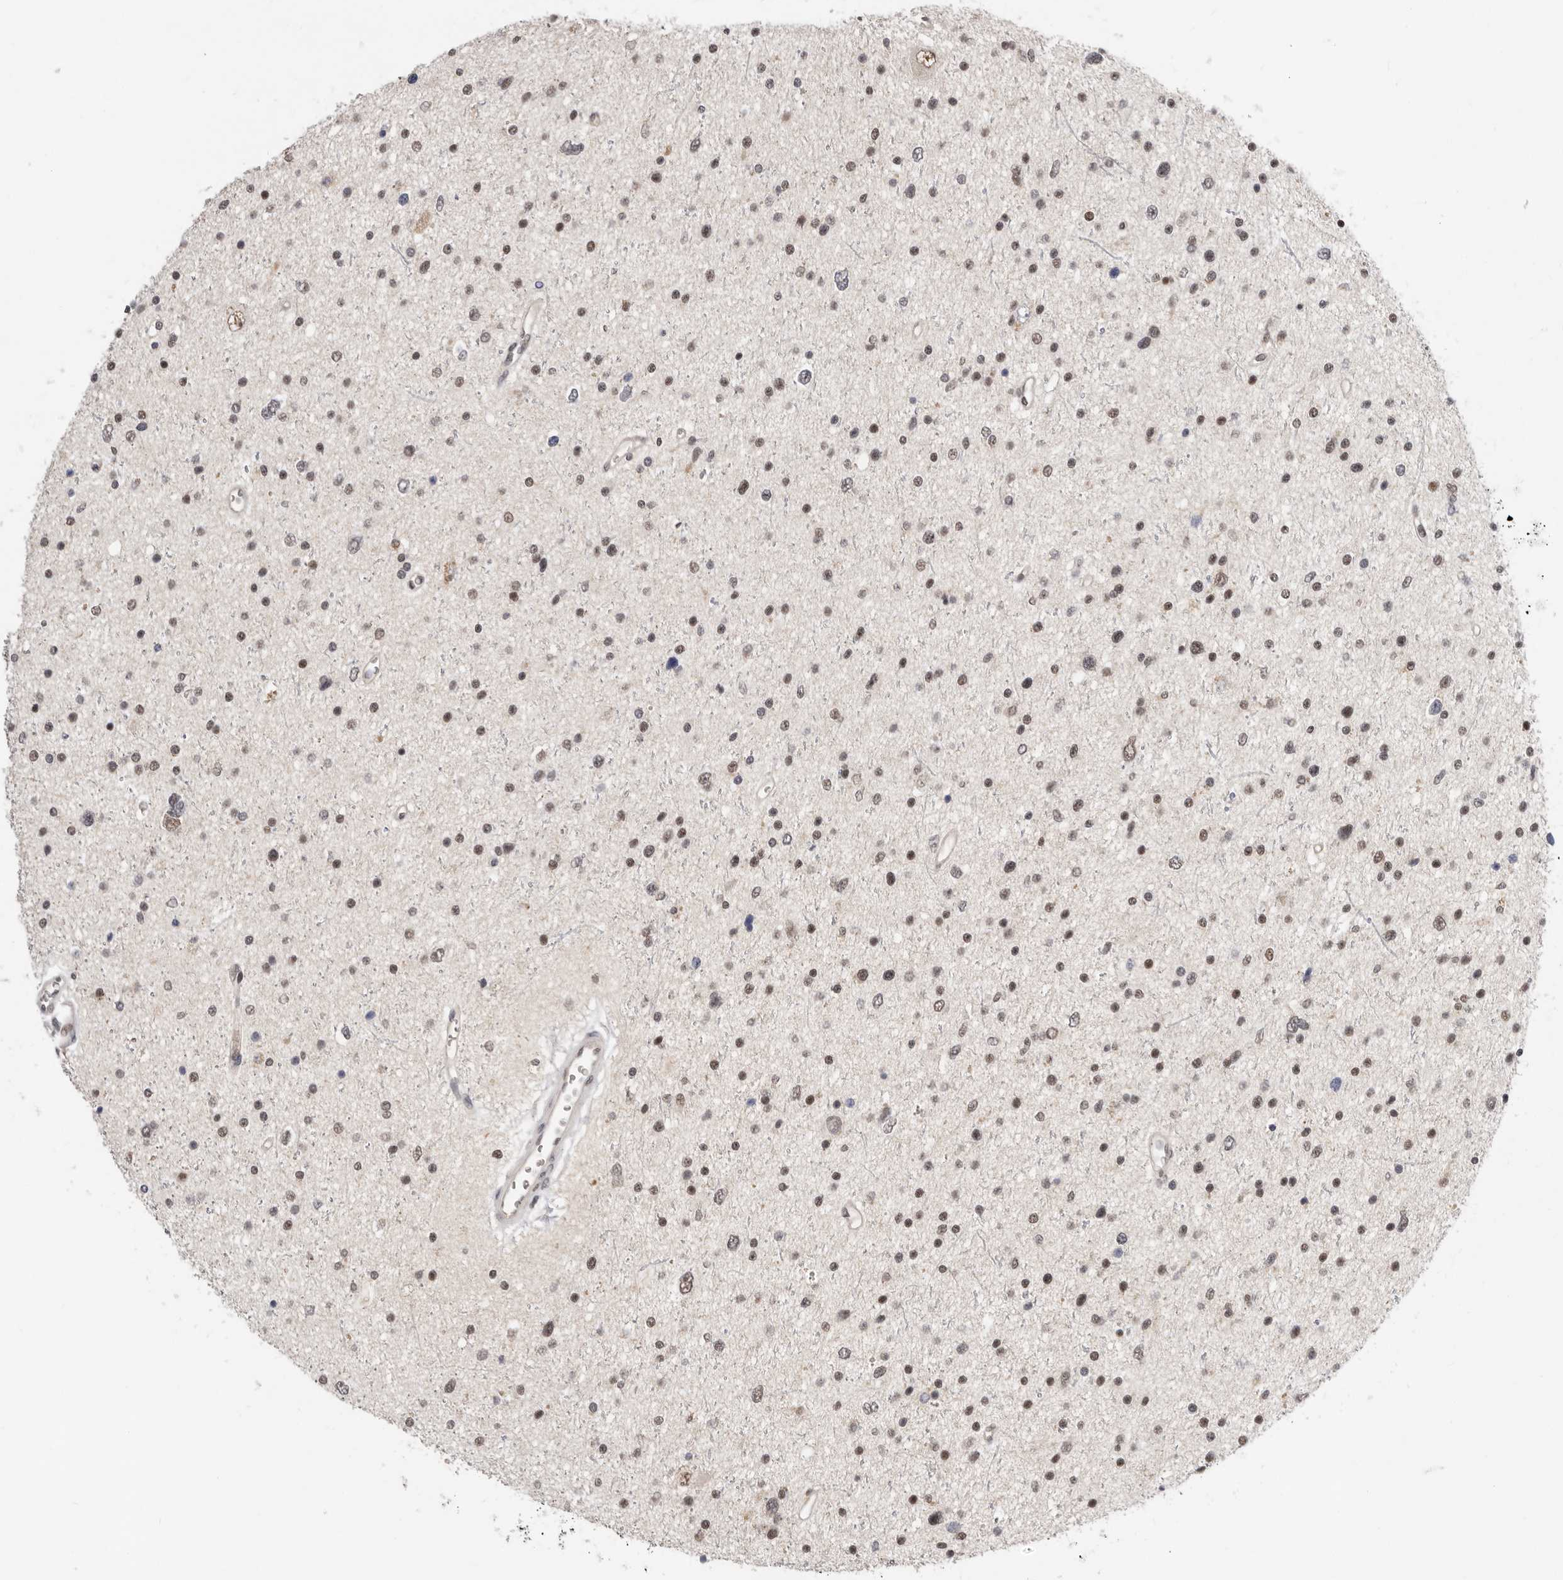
{"staining": {"intensity": "moderate", "quantity": ">75%", "location": "nuclear"}, "tissue": "glioma", "cell_type": "Tumor cells", "image_type": "cancer", "snomed": [{"axis": "morphology", "description": "Glioma, malignant, Low grade"}, {"axis": "topography", "description": "Brain"}], "caption": "Glioma stained for a protein (brown) shows moderate nuclear positive expression in about >75% of tumor cells.", "gene": "BRCA2", "patient": {"sex": "female", "age": 37}}